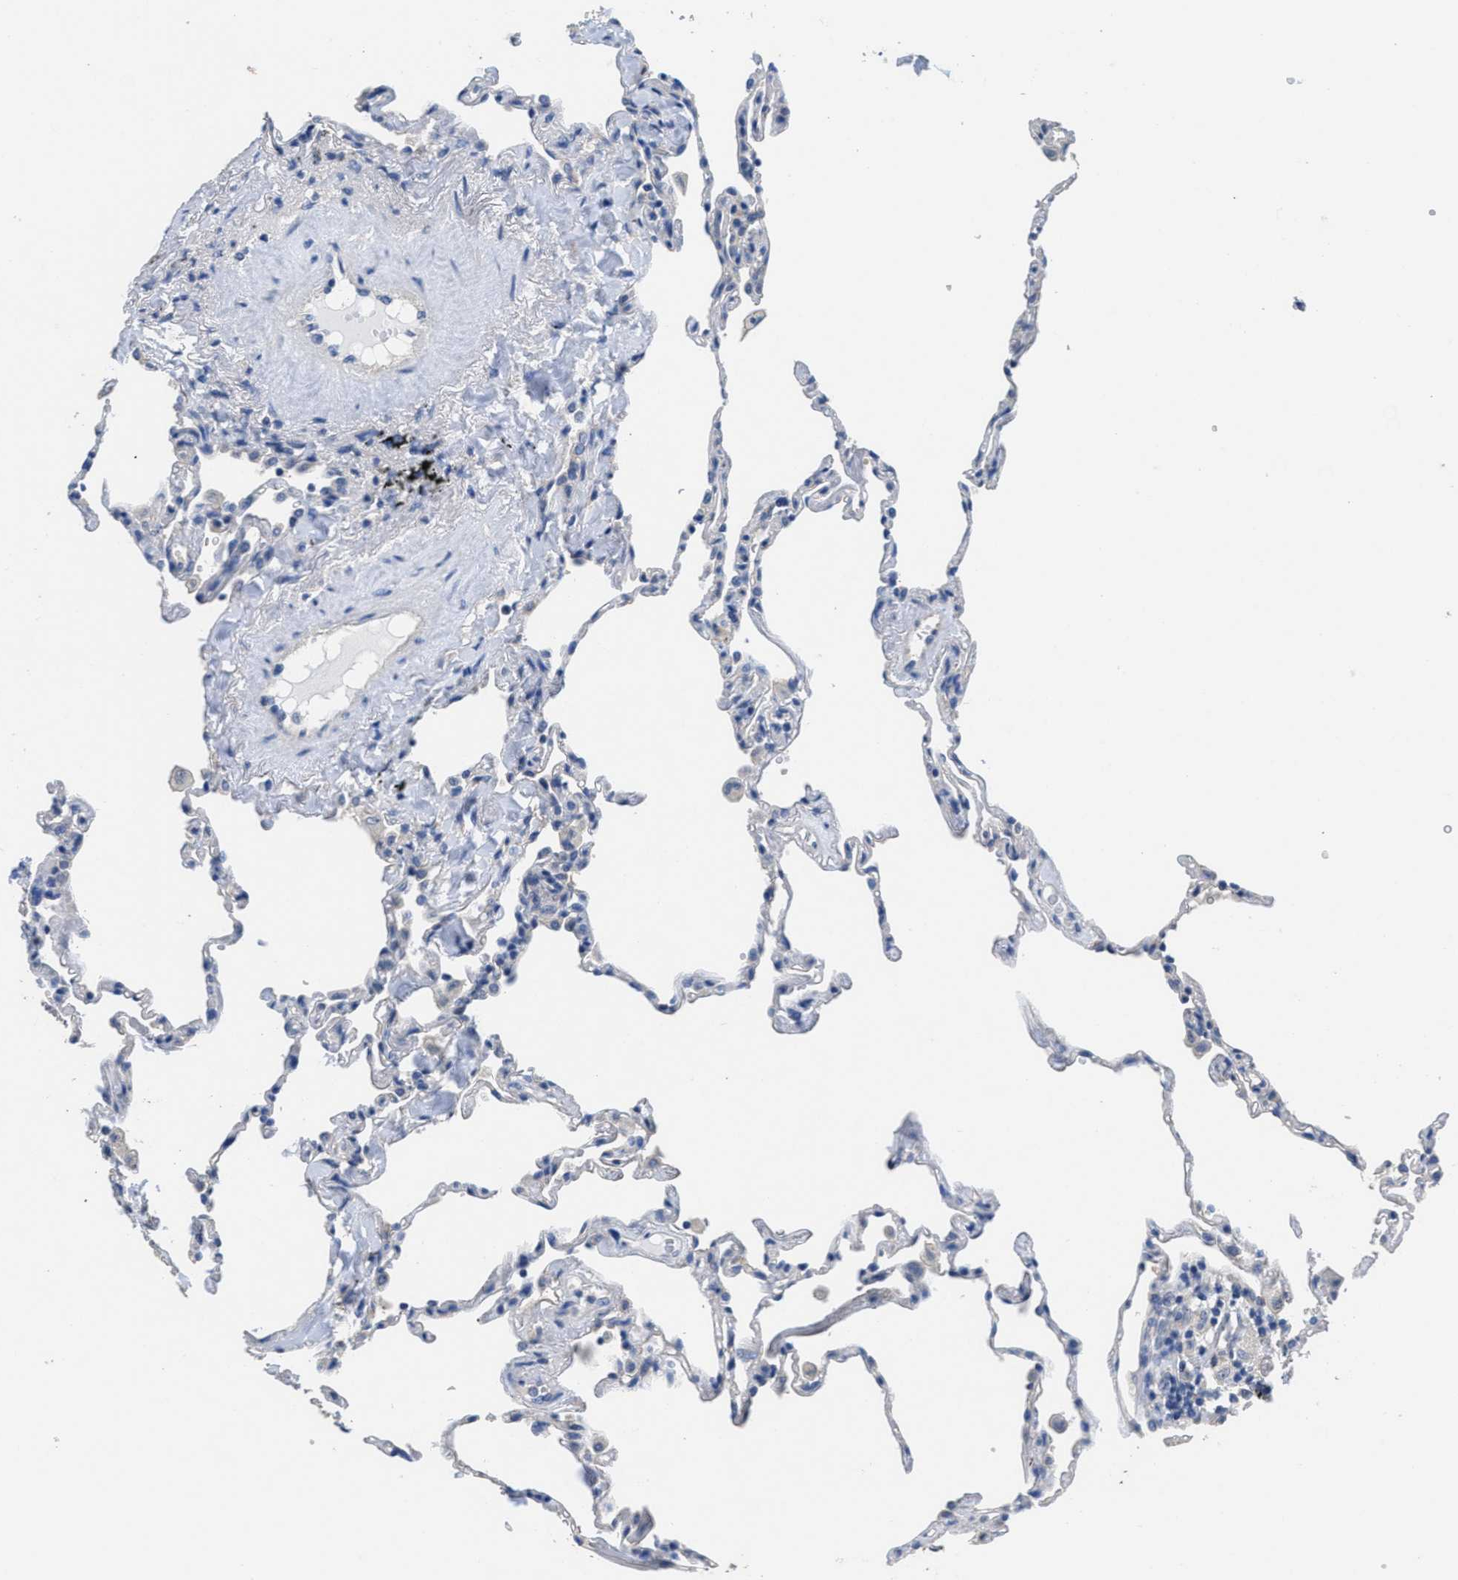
{"staining": {"intensity": "negative", "quantity": "none", "location": "none"}, "tissue": "lung", "cell_type": "Alveolar cells", "image_type": "normal", "snomed": [{"axis": "morphology", "description": "Normal tissue, NOS"}, {"axis": "topography", "description": "Lung"}], "caption": "IHC image of unremarkable human lung stained for a protein (brown), which exhibits no staining in alveolar cells.", "gene": "CA9", "patient": {"sex": "male", "age": 59}}